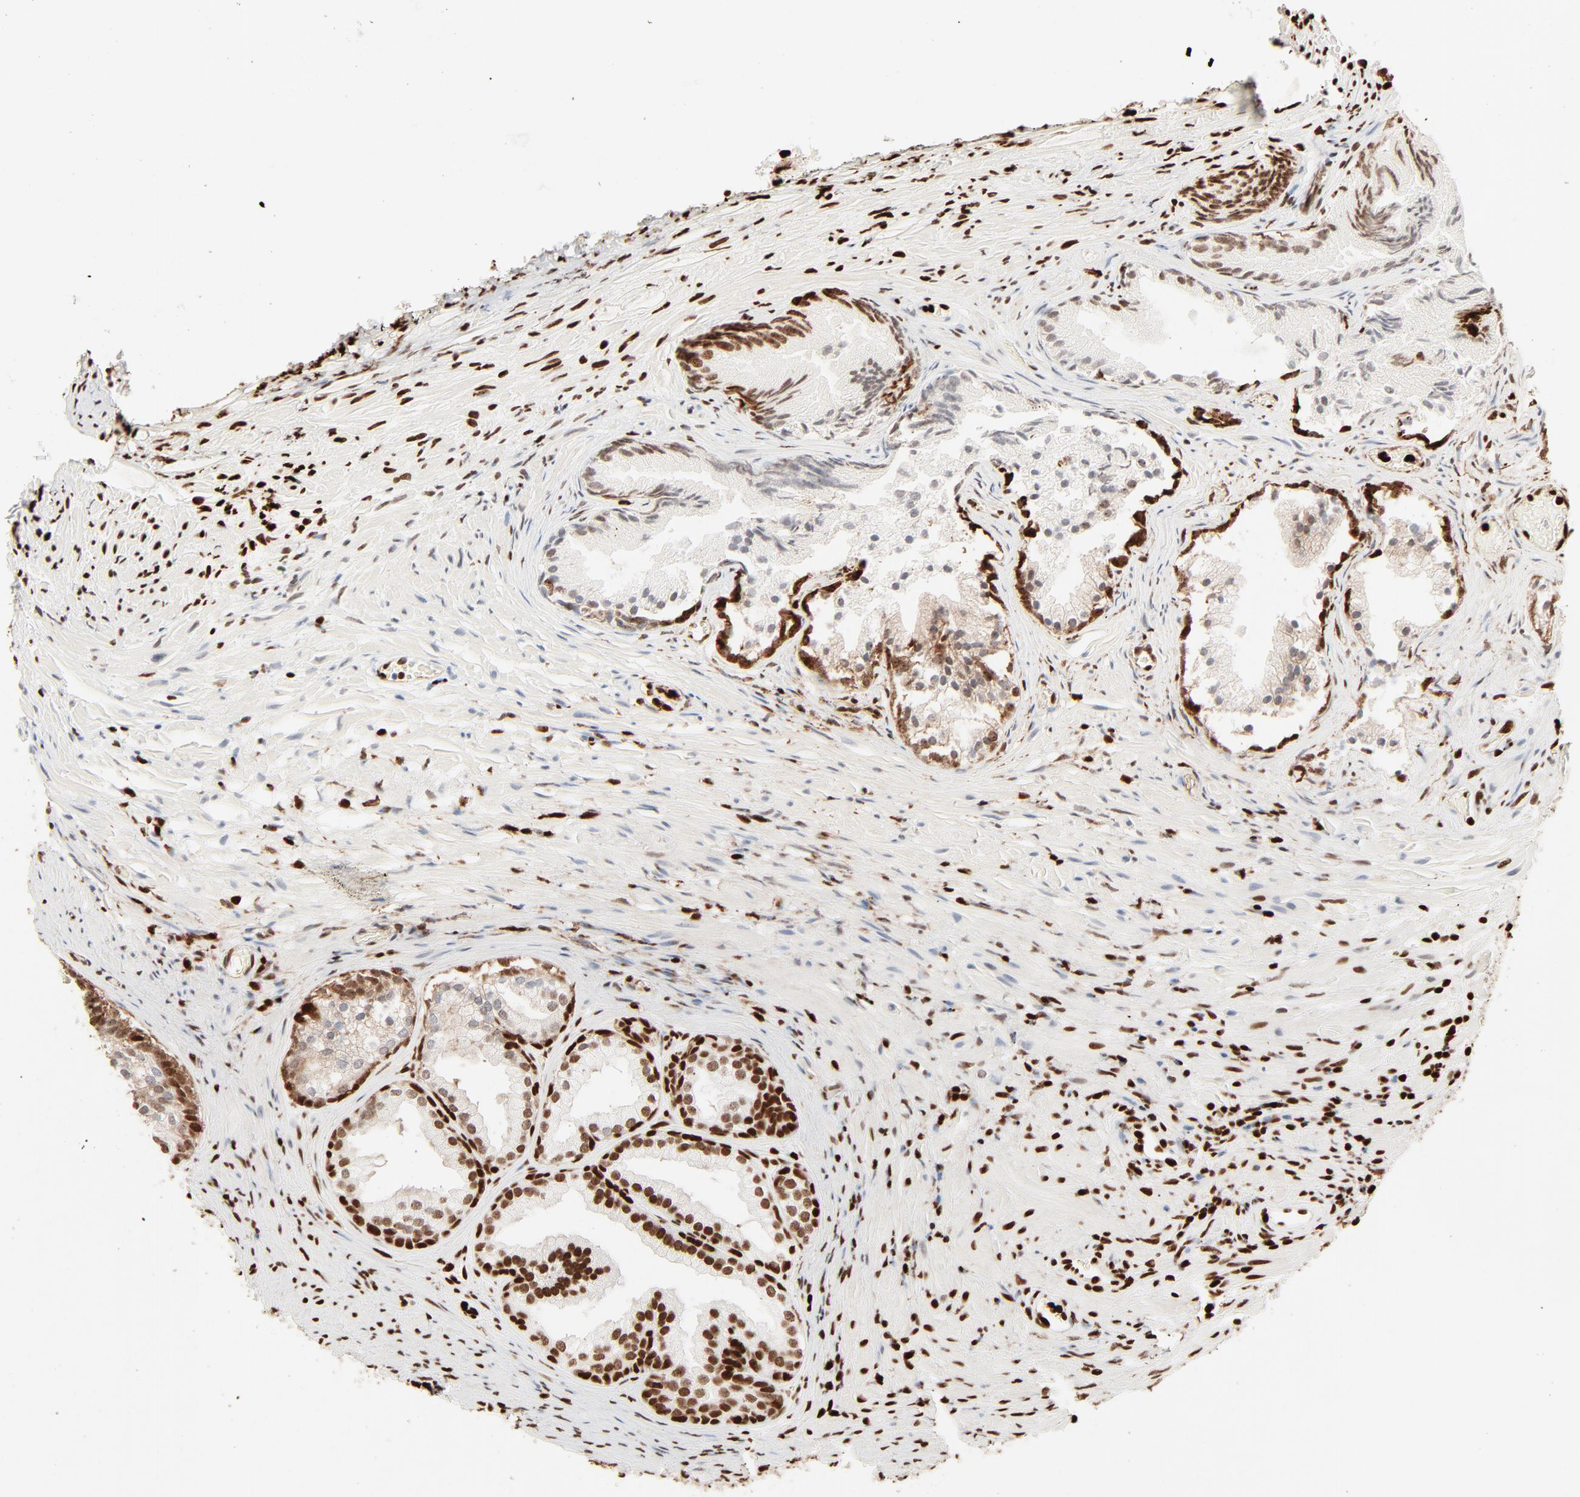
{"staining": {"intensity": "strong", "quantity": ">75%", "location": "nuclear"}, "tissue": "prostate", "cell_type": "Glandular cells", "image_type": "normal", "snomed": [{"axis": "morphology", "description": "Normal tissue, NOS"}, {"axis": "topography", "description": "Prostate"}], "caption": "Approximately >75% of glandular cells in unremarkable prostate reveal strong nuclear protein staining as visualized by brown immunohistochemical staining.", "gene": "HMGB1", "patient": {"sex": "male", "age": 76}}